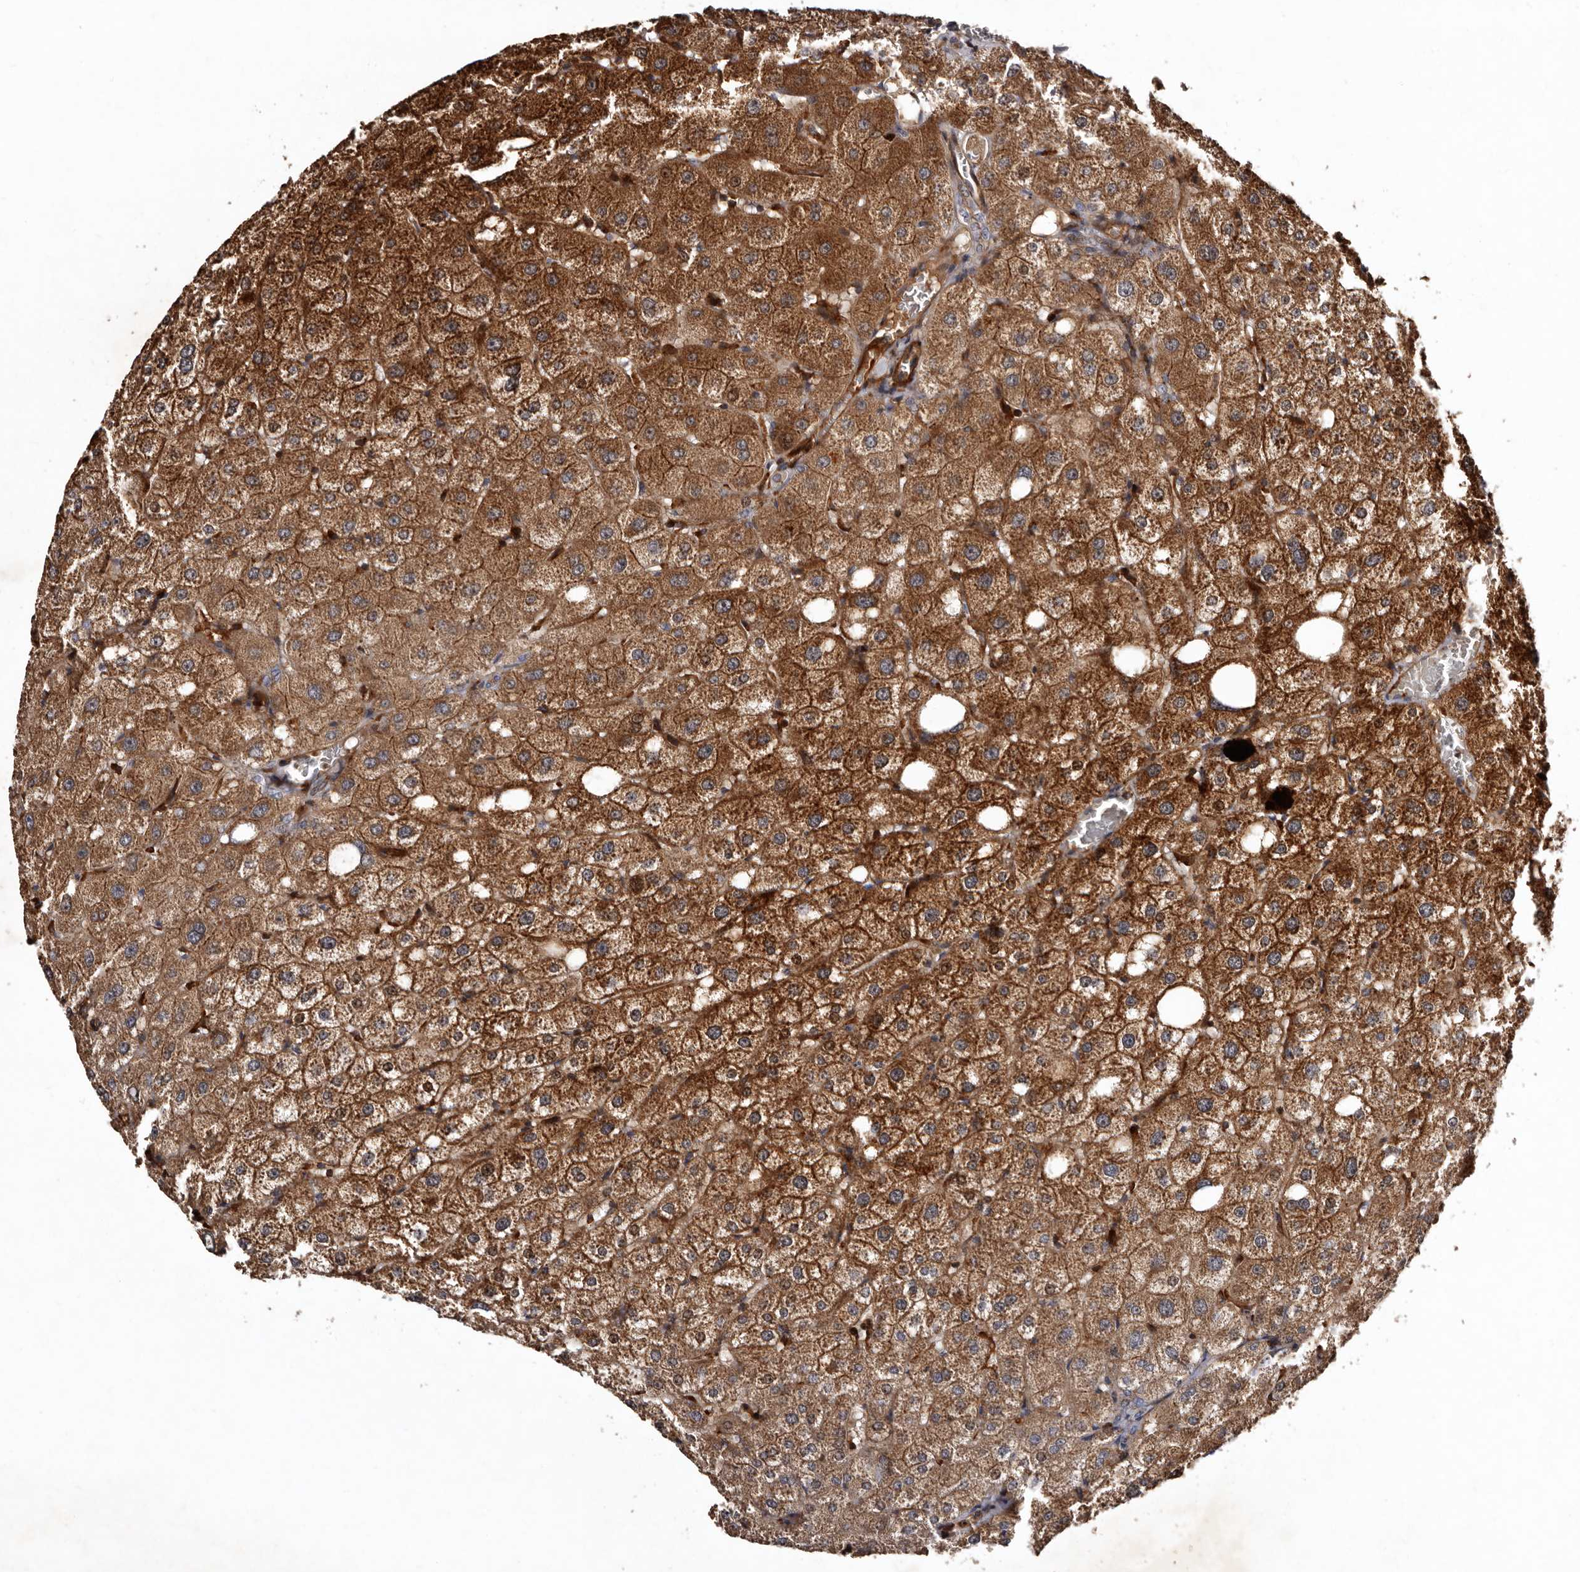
{"staining": {"intensity": "negative", "quantity": "none", "location": "none"}, "tissue": "liver", "cell_type": "Cholangiocytes", "image_type": "normal", "snomed": [{"axis": "morphology", "description": "Normal tissue, NOS"}, {"axis": "topography", "description": "Liver"}], "caption": "The image displays no significant expression in cholangiocytes of liver.", "gene": "PRKD3", "patient": {"sex": "male", "age": 73}}